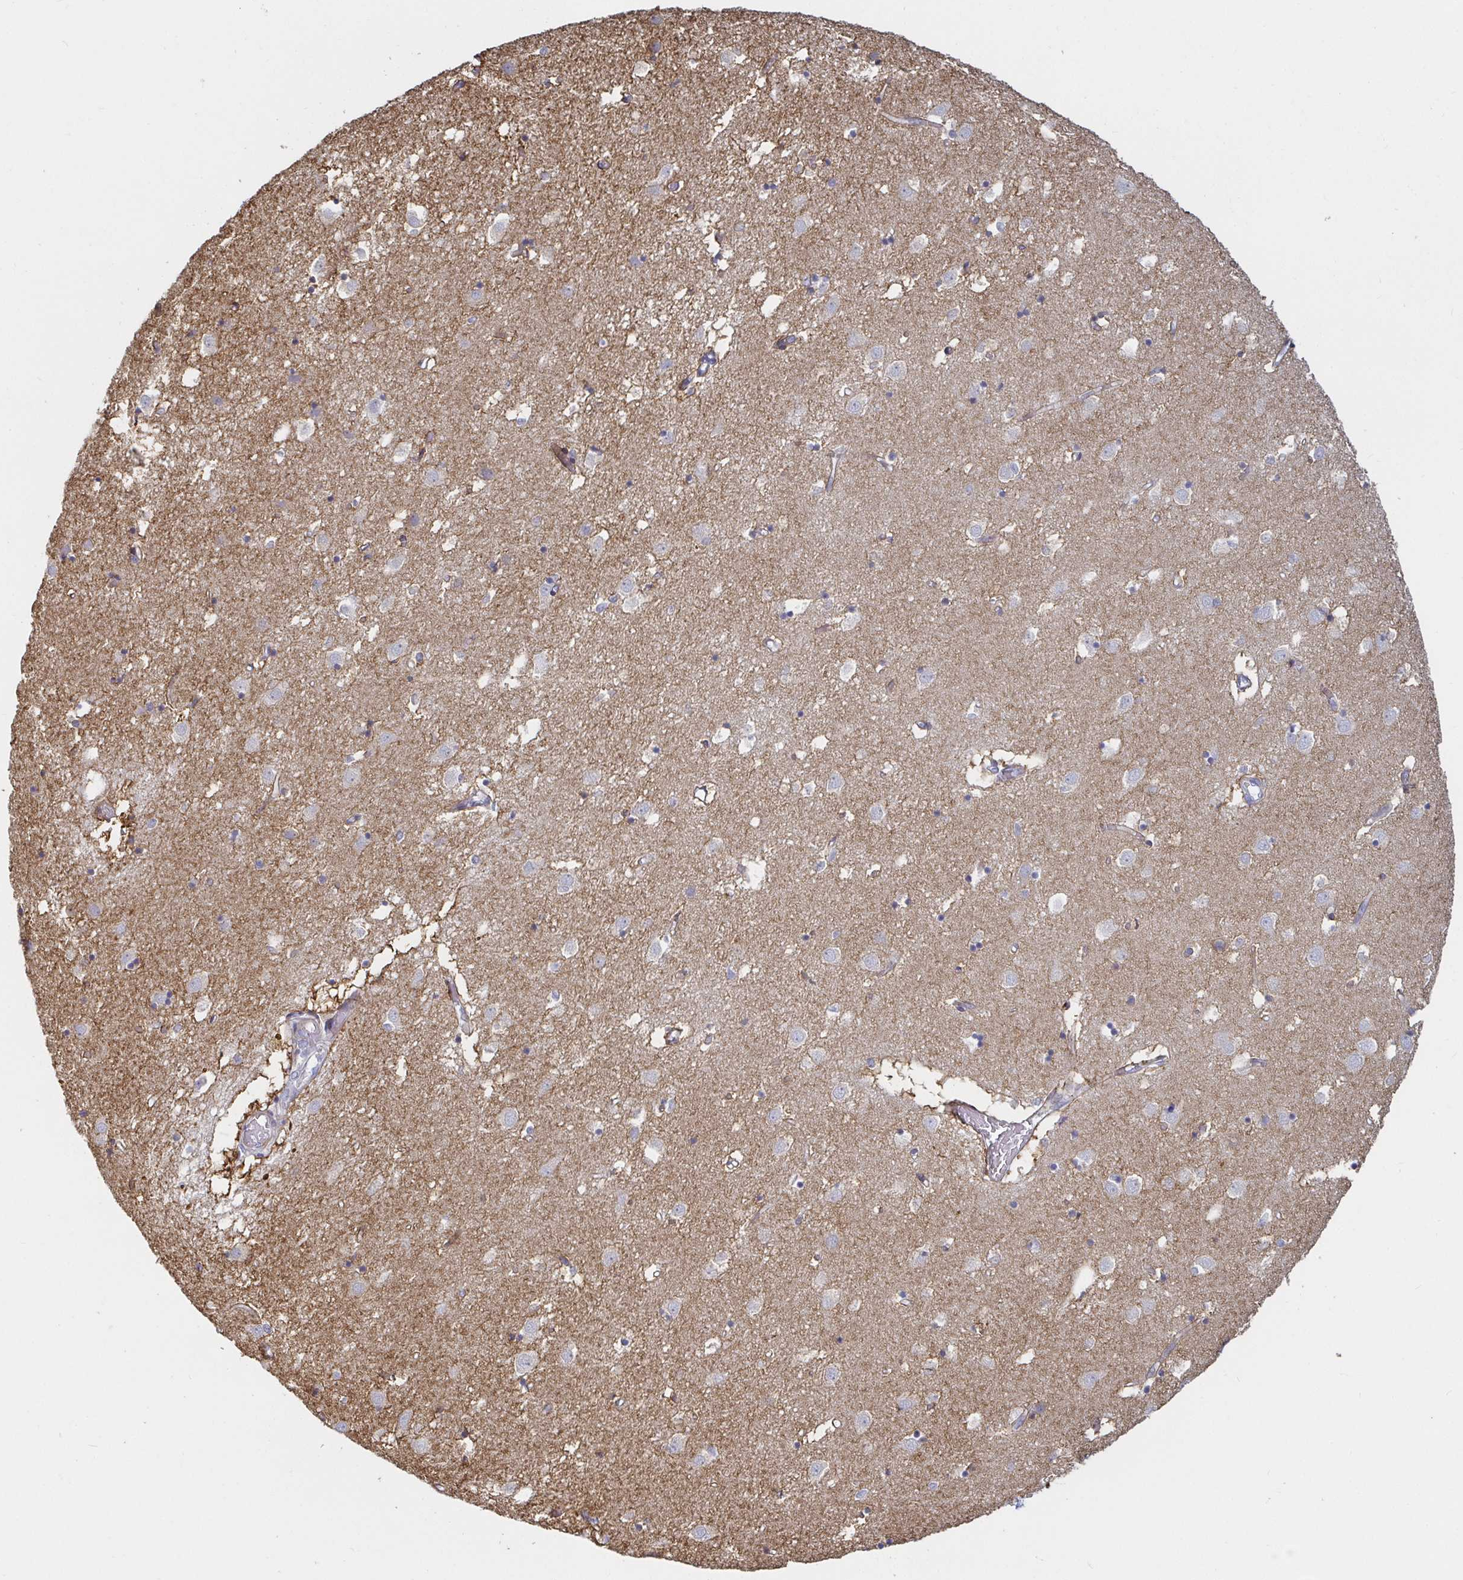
{"staining": {"intensity": "moderate", "quantity": "<25%", "location": "cytoplasmic/membranous"}, "tissue": "caudate", "cell_type": "Glial cells", "image_type": "normal", "snomed": [{"axis": "morphology", "description": "Normal tissue, NOS"}, {"axis": "topography", "description": "Lateral ventricle wall"}], "caption": "Caudate was stained to show a protein in brown. There is low levels of moderate cytoplasmic/membranous staining in approximately <25% of glial cells. (IHC, brightfield microscopy, high magnification).", "gene": "SSH2", "patient": {"sex": "male", "age": 70}}